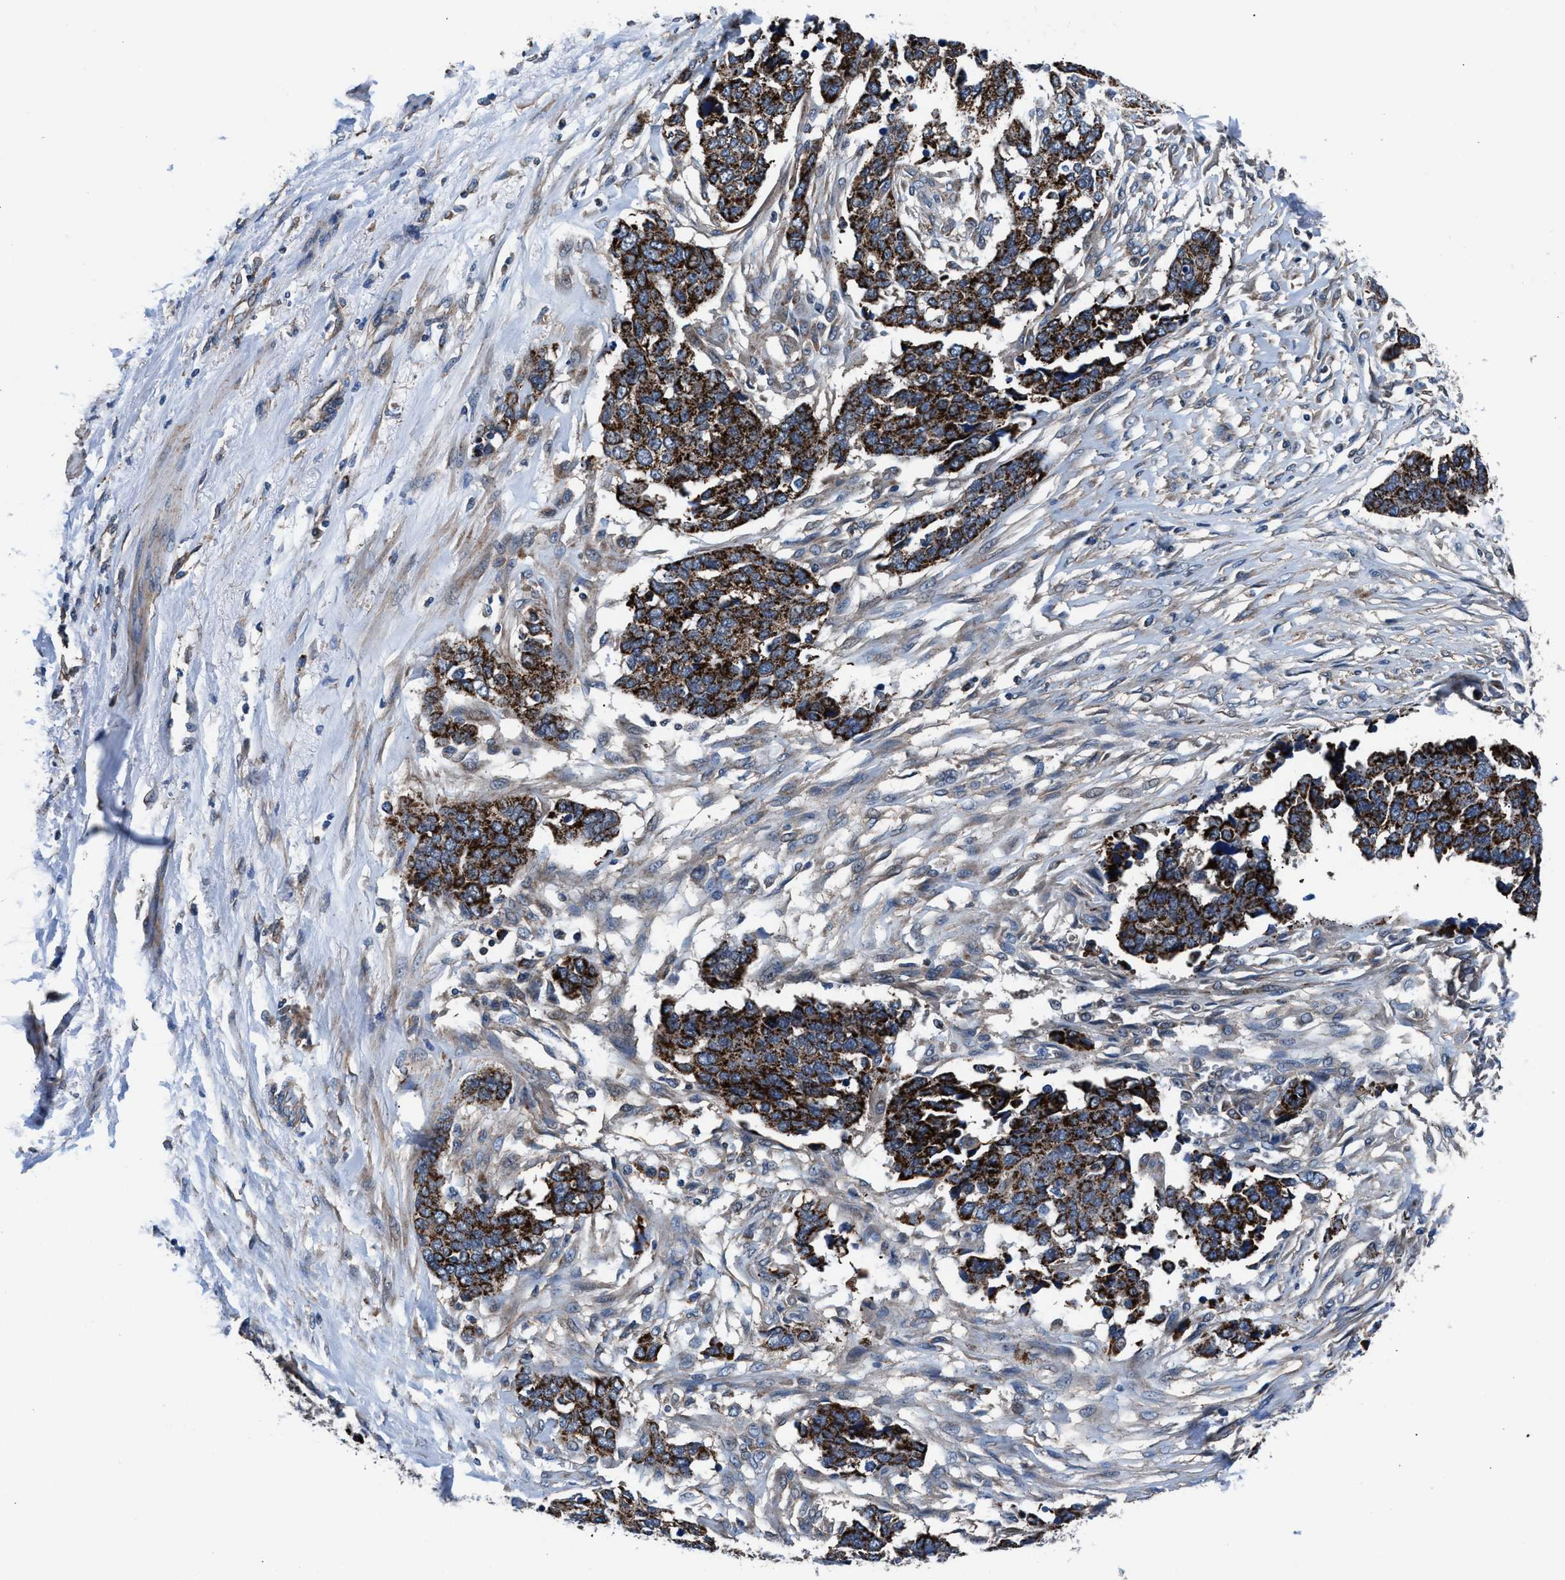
{"staining": {"intensity": "strong", "quantity": ">75%", "location": "cytoplasmic/membranous"}, "tissue": "ovarian cancer", "cell_type": "Tumor cells", "image_type": "cancer", "snomed": [{"axis": "morphology", "description": "Cystadenocarcinoma, serous, NOS"}, {"axis": "topography", "description": "Ovary"}], "caption": "The micrograph displays immunohistochemical staining of ovarian cancer (serous cystadenocarcinoma). There is strong cytoplasmic/membranous positivity is appreciated in approximately >75% of tumor cells. (DAB (3,3'-diaminobenzidine) IHC with brightfield microscopy, high magnification).", "gene": "NKTR", "patient": {"sex": "female", "age": 44}}